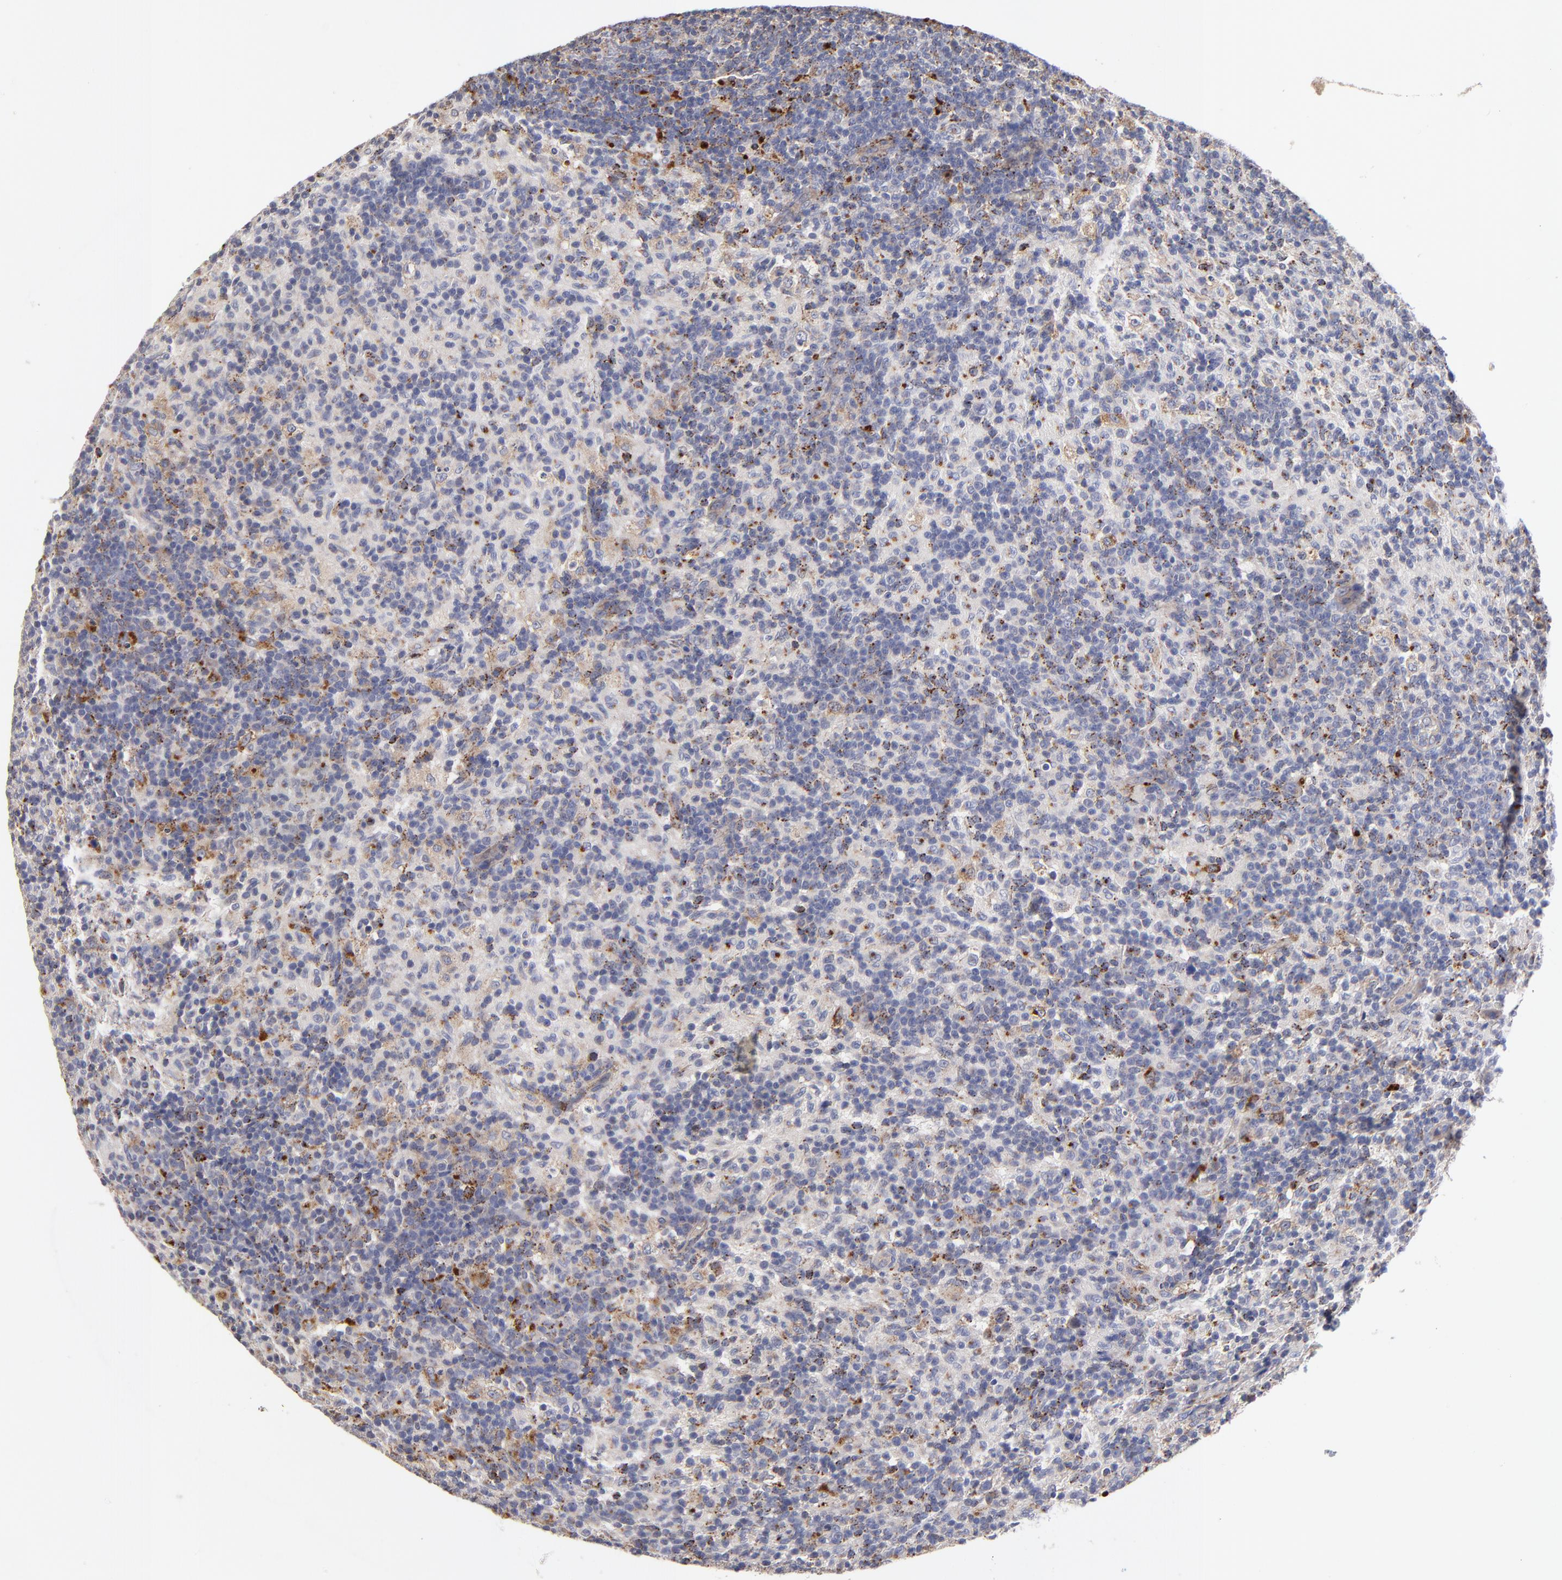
{"staining": {"intensity": "weak", "quantity": "25%-75%", "location": "cytoplasmic/membranous"}, "tissue": "lymph node", "cell_type": "Germinal center cells", "image_type": "normal", "snomed": [{"axis": "morphology", "description": "Normal tissue, NOS"}, {"axis": "morphology", "description": "Inflammation, NOS"}, {"axis": "topography", "description": "Lymph node"}], "caption": "Immunohistochemistry (IHC) photomicrograph of benign lymph node: human lymph node stained using IHC demonstrates low levels of weak protein expression localized specifically in the cytoplasmic/membranous of germinal center cells, appearing as a cytoplasmic/membranous brown color.", "gene": "PDE4B", "patient": {"sex": "male", "age": 55}}